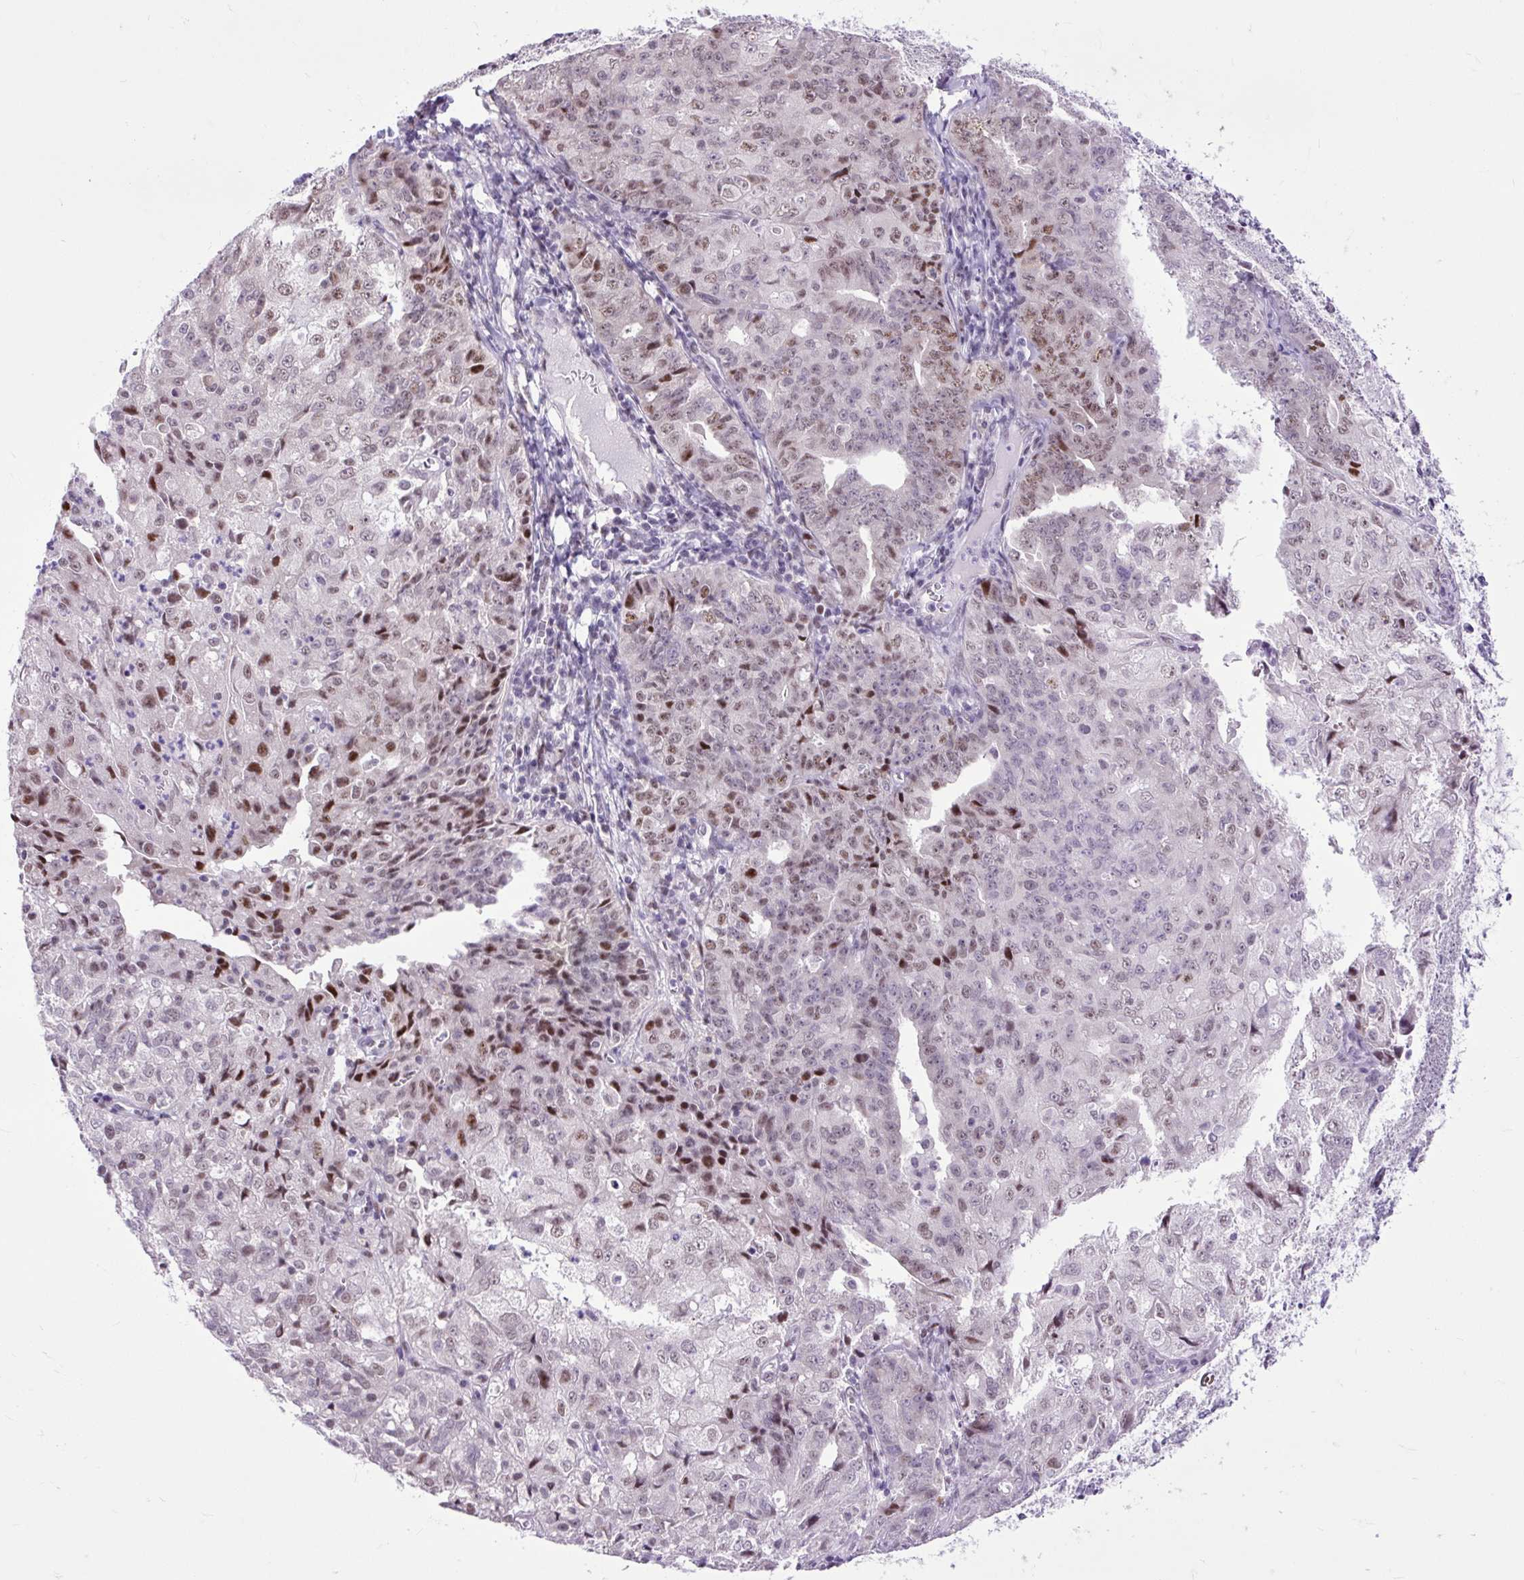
{"staining": {"intensity": "moderate", "quantity": "<25%", "location": "nuclear"}, "tissue": "endometrial cancer", "cell_type": "Tumor cells", "image_type": "cancer", "snomed": [{"axis": "morphology", "description": "Adenocarcinoma, NOS"}, {"axis": "topography", "description": "Endometrium"}], "caption": "The immunohistochemical stain labels moderate nuclear staining in tumor cells of endometrial cancer (adenocarcinoma) tissue.", "gene": "CLK2", "patient": {"sex": "female", "age": 61}}